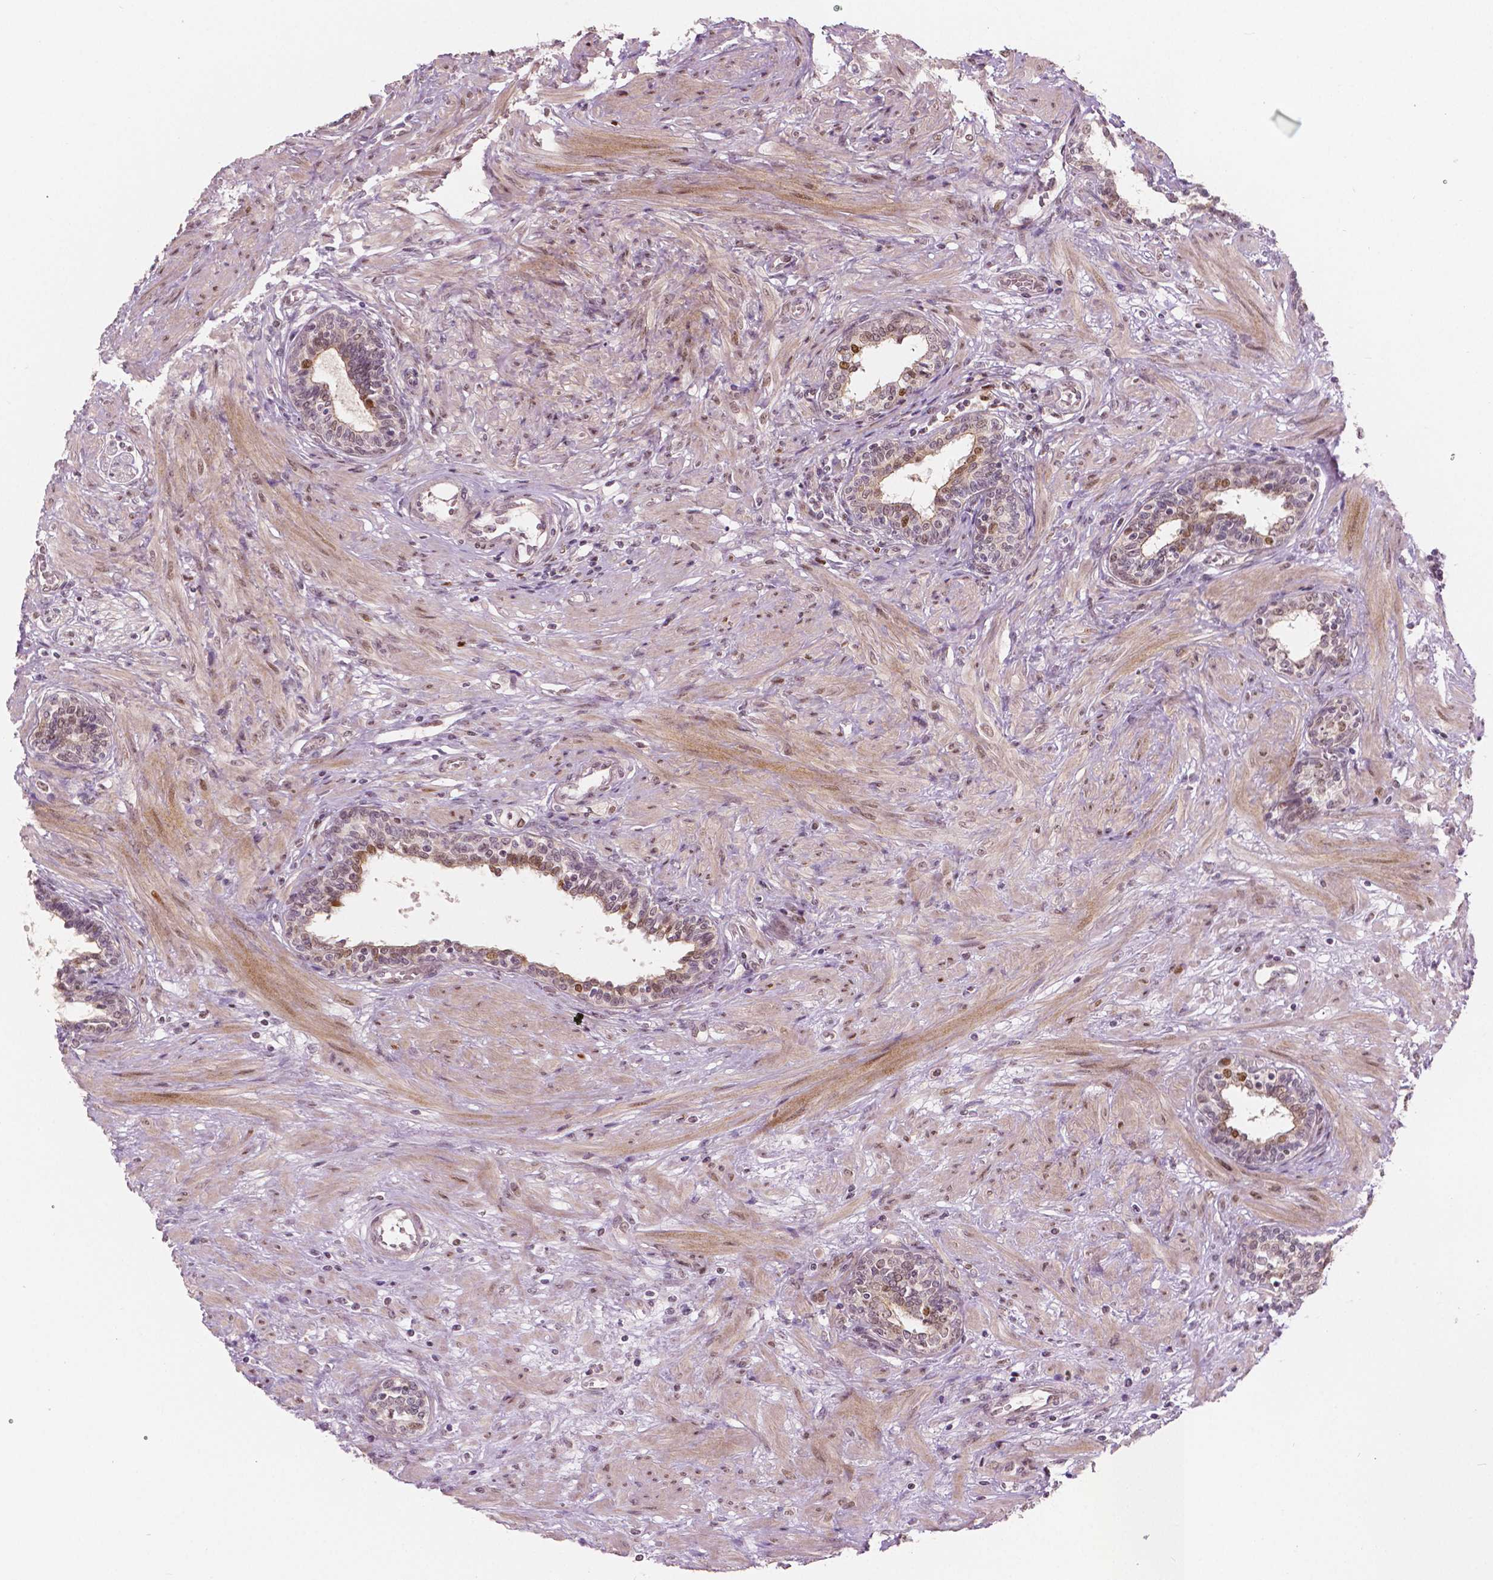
{"staining": {"intensity": "weak", "quantity": "25%-75%", "location": "nuclear"}, "tissue": "prostate", "cell_type": "Glandular cells", "image_type": "normal", "snomed": [{"axis": "morphology", "description": "Normal tissue, NOS"}, {"axis": "topography", "description": "Prostate"}], "caption": "Prostate stained with immunohistochemistry demonstrates weak nuclear expression in approximately 25%-75% of glandular cells. (Brightfield microscopy of DAB IHC at high magnification).", "gene": "NSD2", "patient": {"sex": "male", "age": 55}}